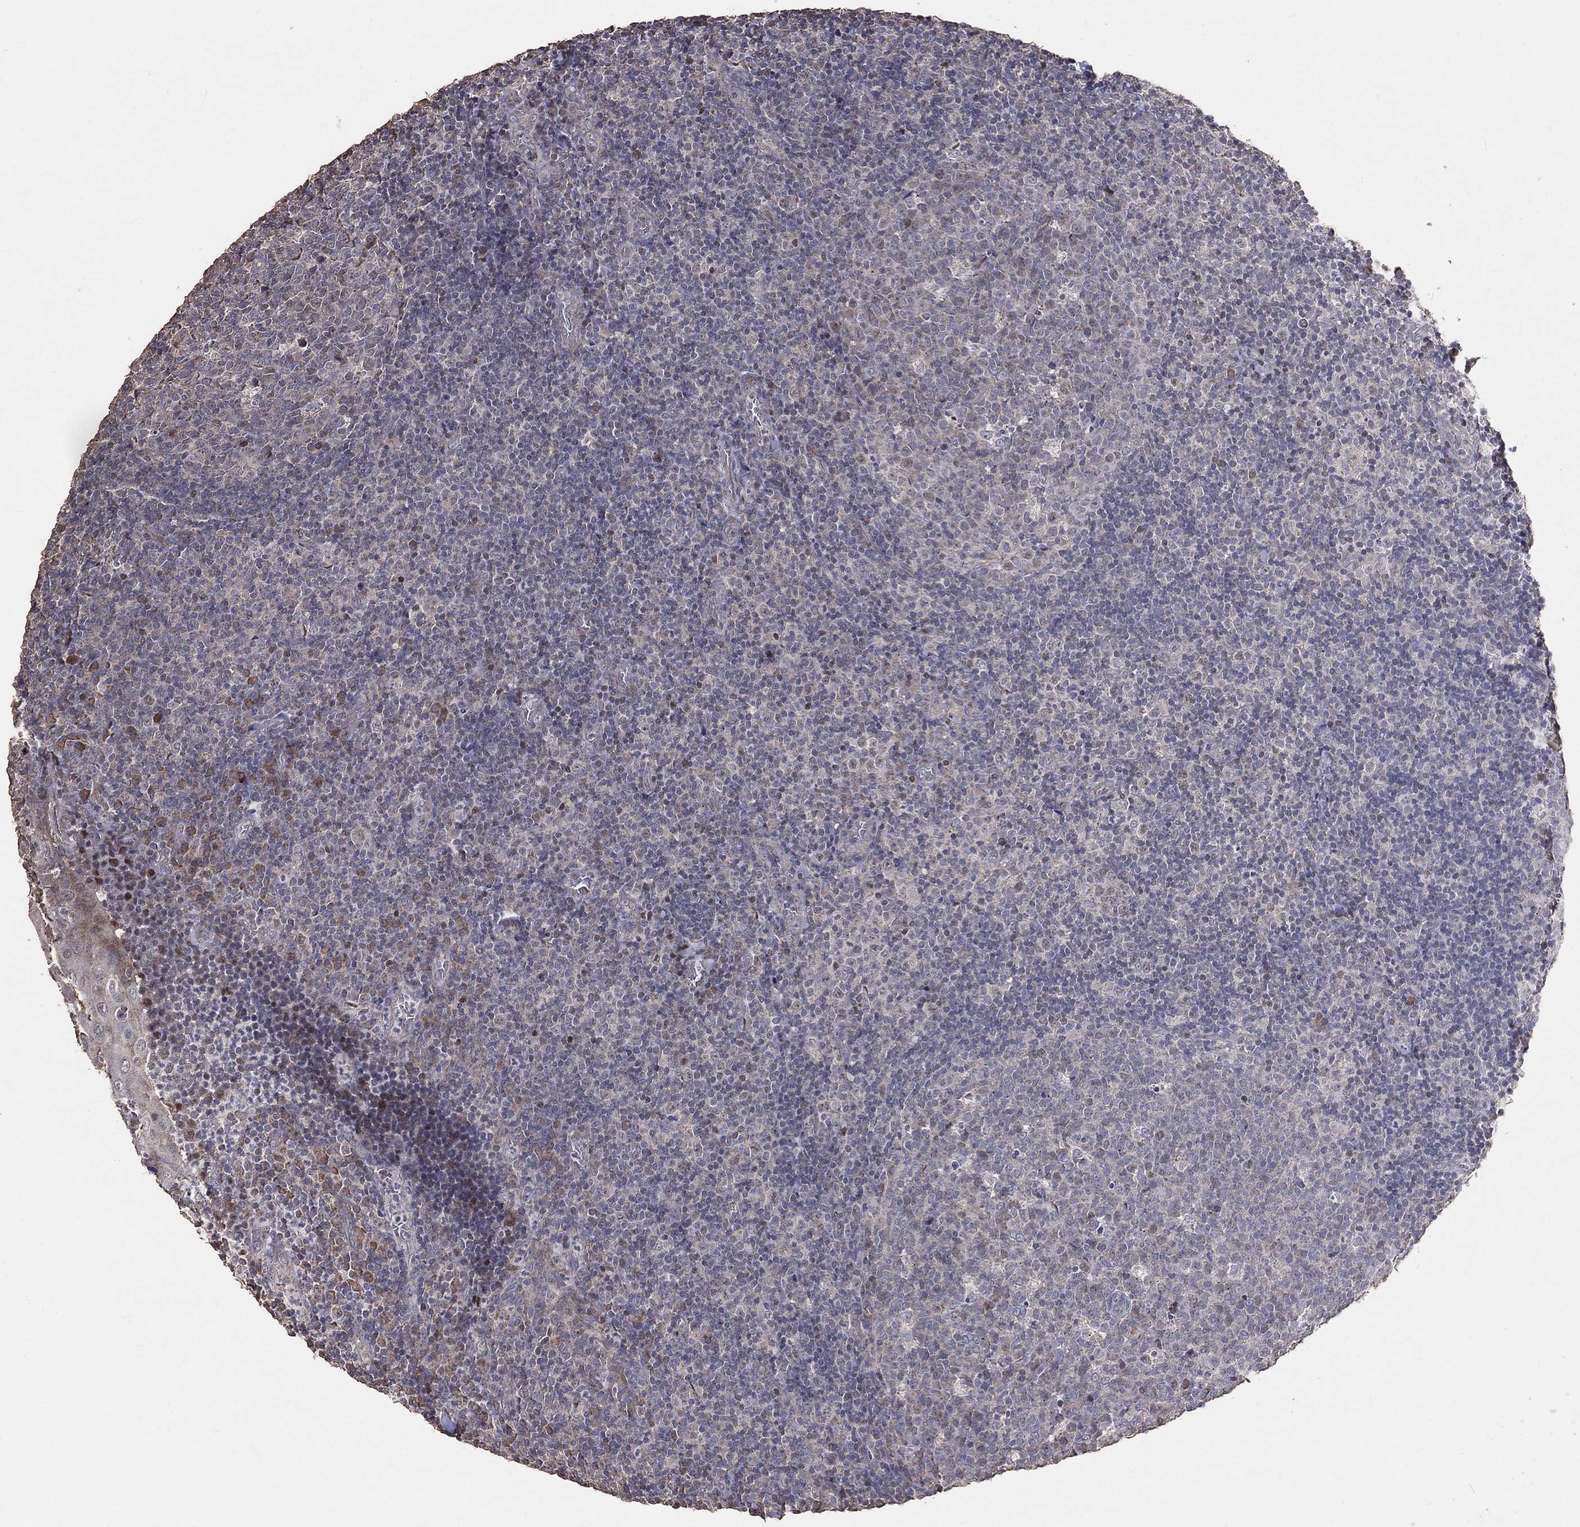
{"staining": {"intensity": "negative", "quantity": "none", "location": "none"}, "tissue": "tonsil", "cell_type": "Germinal center cells", "image_type": "normal", "snomed": [{"axis": "morphology", "description": "Normal tissue, NOS"}, {"axis": "topography", "description": "Tonsil"}], "caption": "Immunohistochemistry (IHC) of benign human tonsil exhibits no expression in germinal center cells. Brightfield microscopy of immunohistochemistry stained with DAB (3,3'-diaminobenzidine) (brown) and hematoxylin (blue), captured at high magnification.", "gene": "LY6K", "patient": {"sex": "female", "age": 5}}